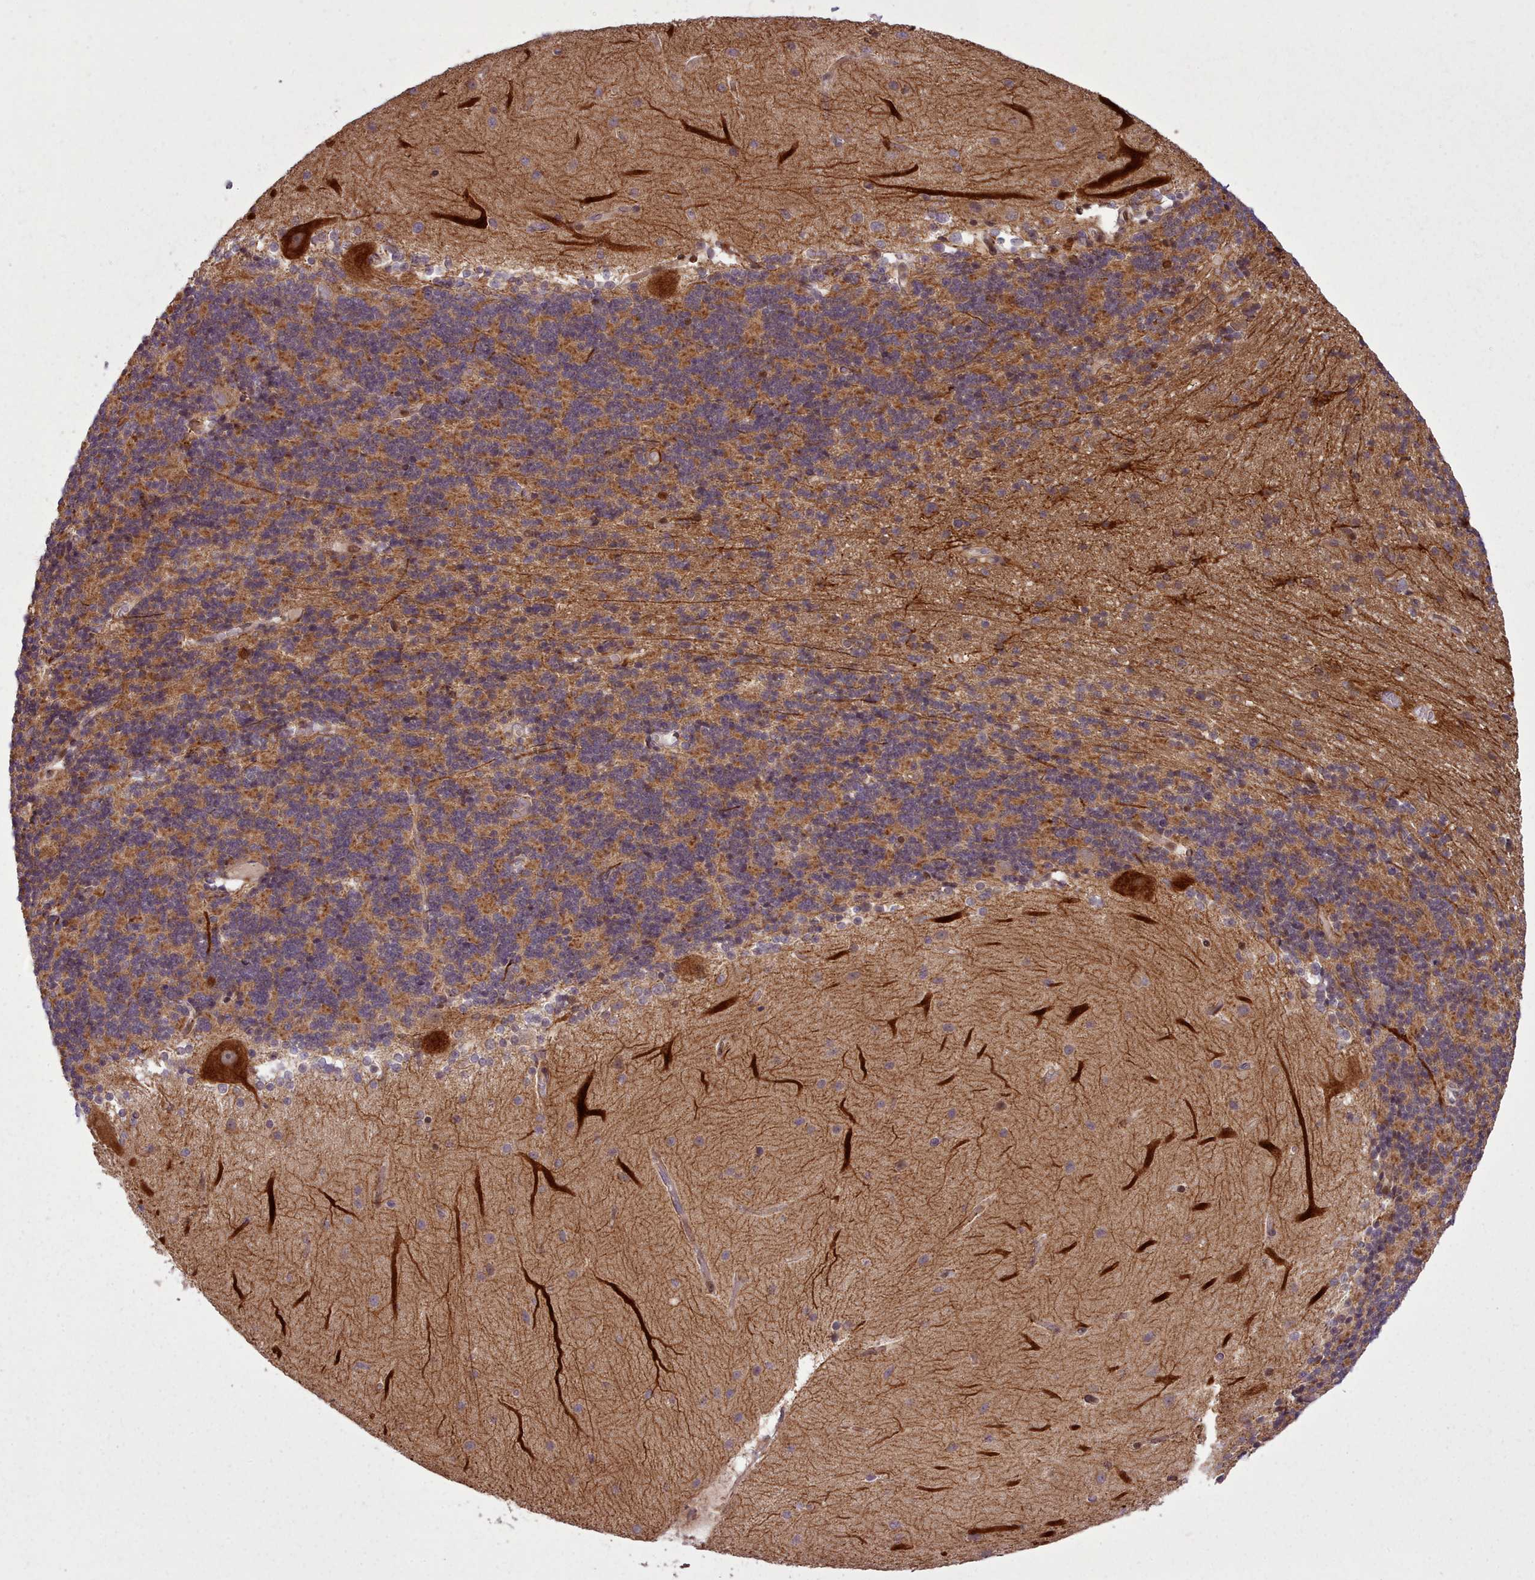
{"staining": {"intensity": "strong", "quantity": "25%-75%", "location": "cytoplasmic/membranous,nuclear"}, "tissue": "cerebellum", "cell_type": "Cells in granular layer", "image_type": "normal", "snomed": [{"axis": "morphology", "description": "Normal tissue, NOS"}, {"axis": "topography", "description": "Cerebellum"}], "caption": "Brown immunohistochemical staining in unremarkable cerebellum reveals strong cytoplasmic/membranous,nuclear staining in about 25%-75% of cells in granular layer.", "gene": "NLRP7", "patient": {"sex": "female", "age": 54}}